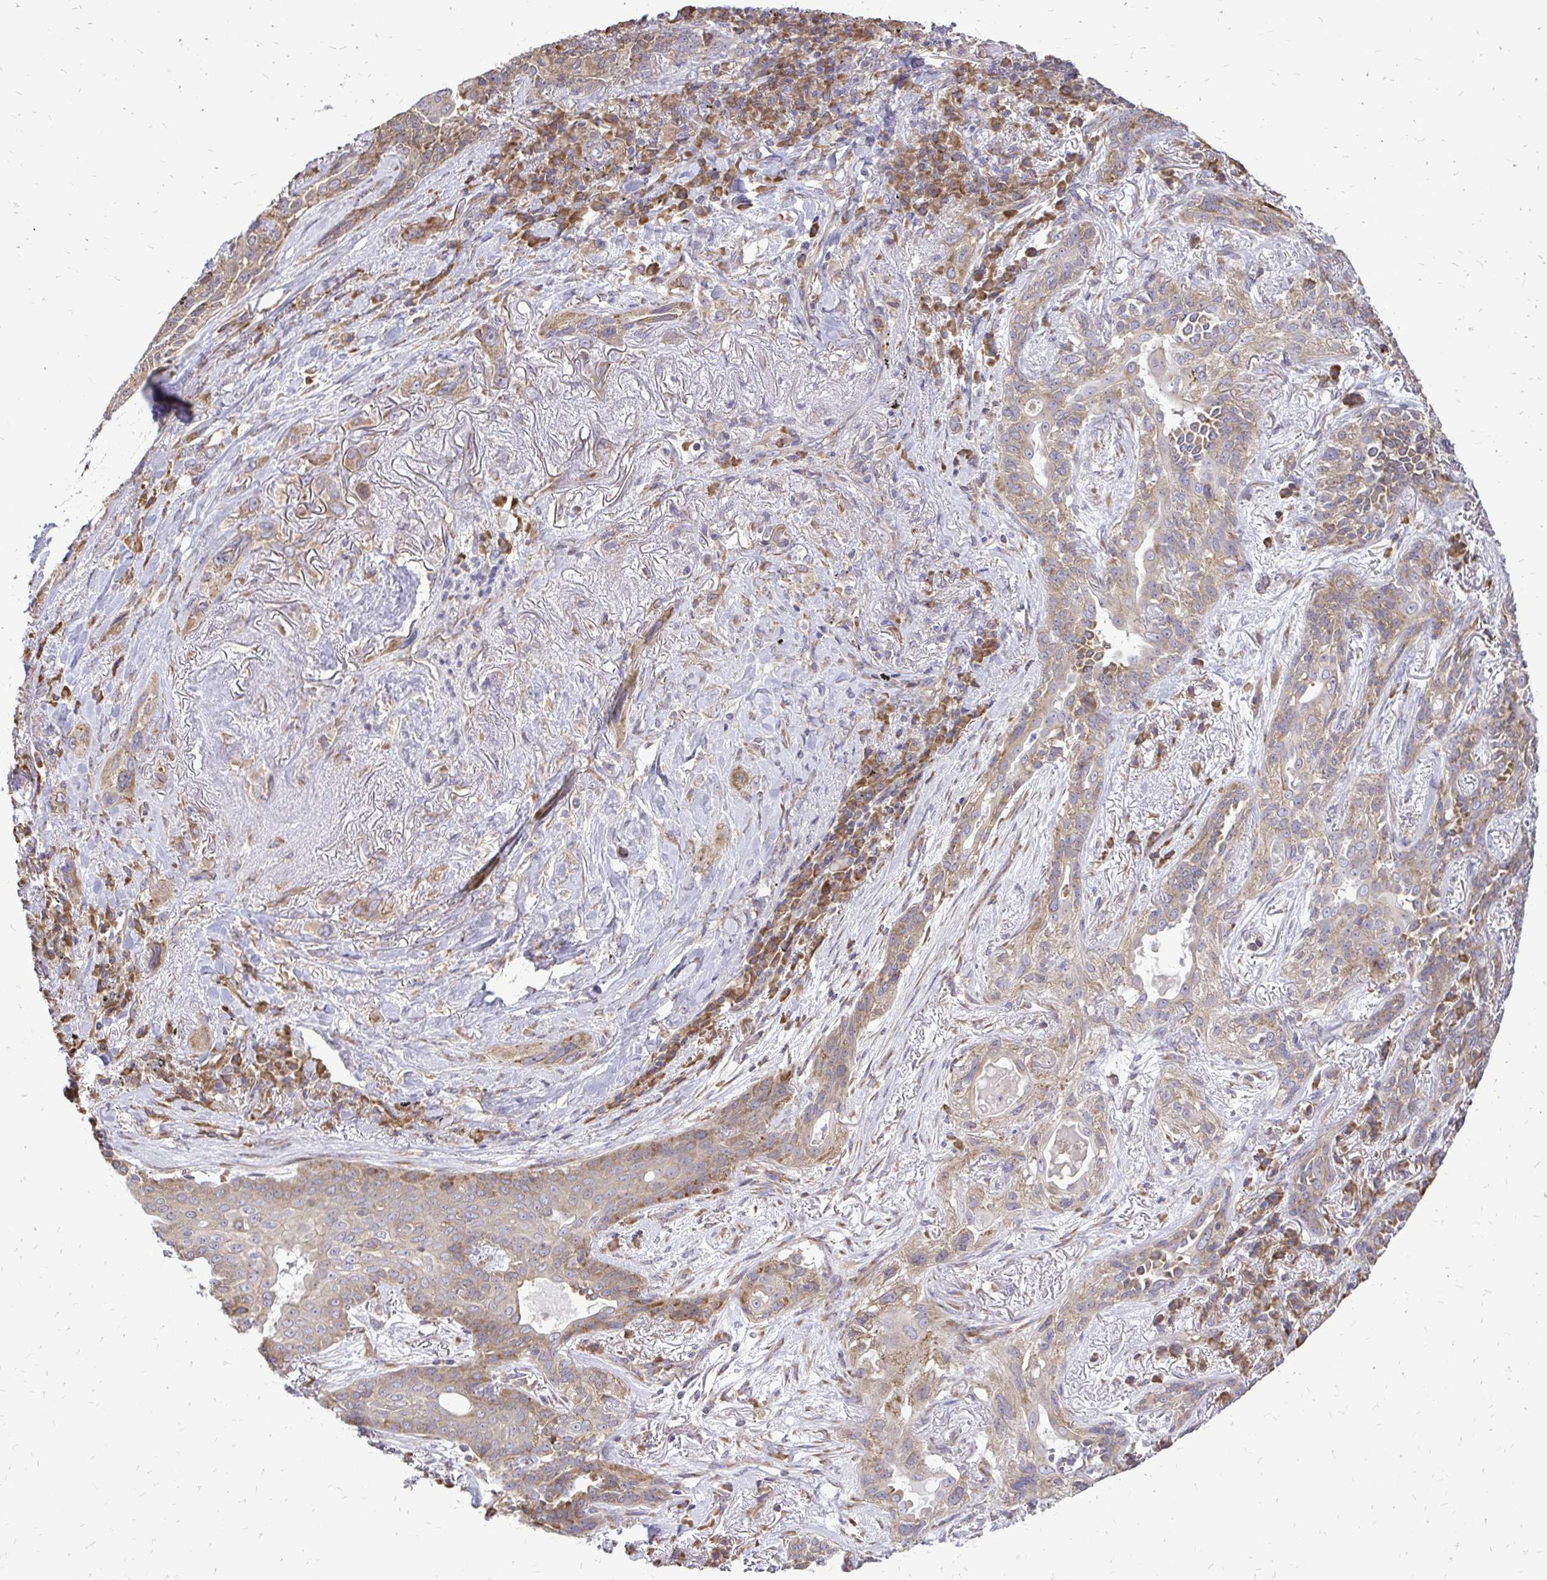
{"staining": {"intensity": "weak", "quantity": "25%-75%", "location": "cytoplasmic/membranous"}, "tissue": "lung cancer", "cell_type": "Tumor cells", "image_type": "cancer", "snomed": [{"axis": "morphology", "description": "Squamous cell carcinoma, NOS"}, {"axis": "topography", "description": "Lung"}], "caption": "Lung cancer (squamous cell carcinoma) tissue displays weak cytoplasmic/membranous positivity in approximately 25%-75% of tumor cells", "gene": "RPS3", "patient": {"sex": "female", "age": 70}}